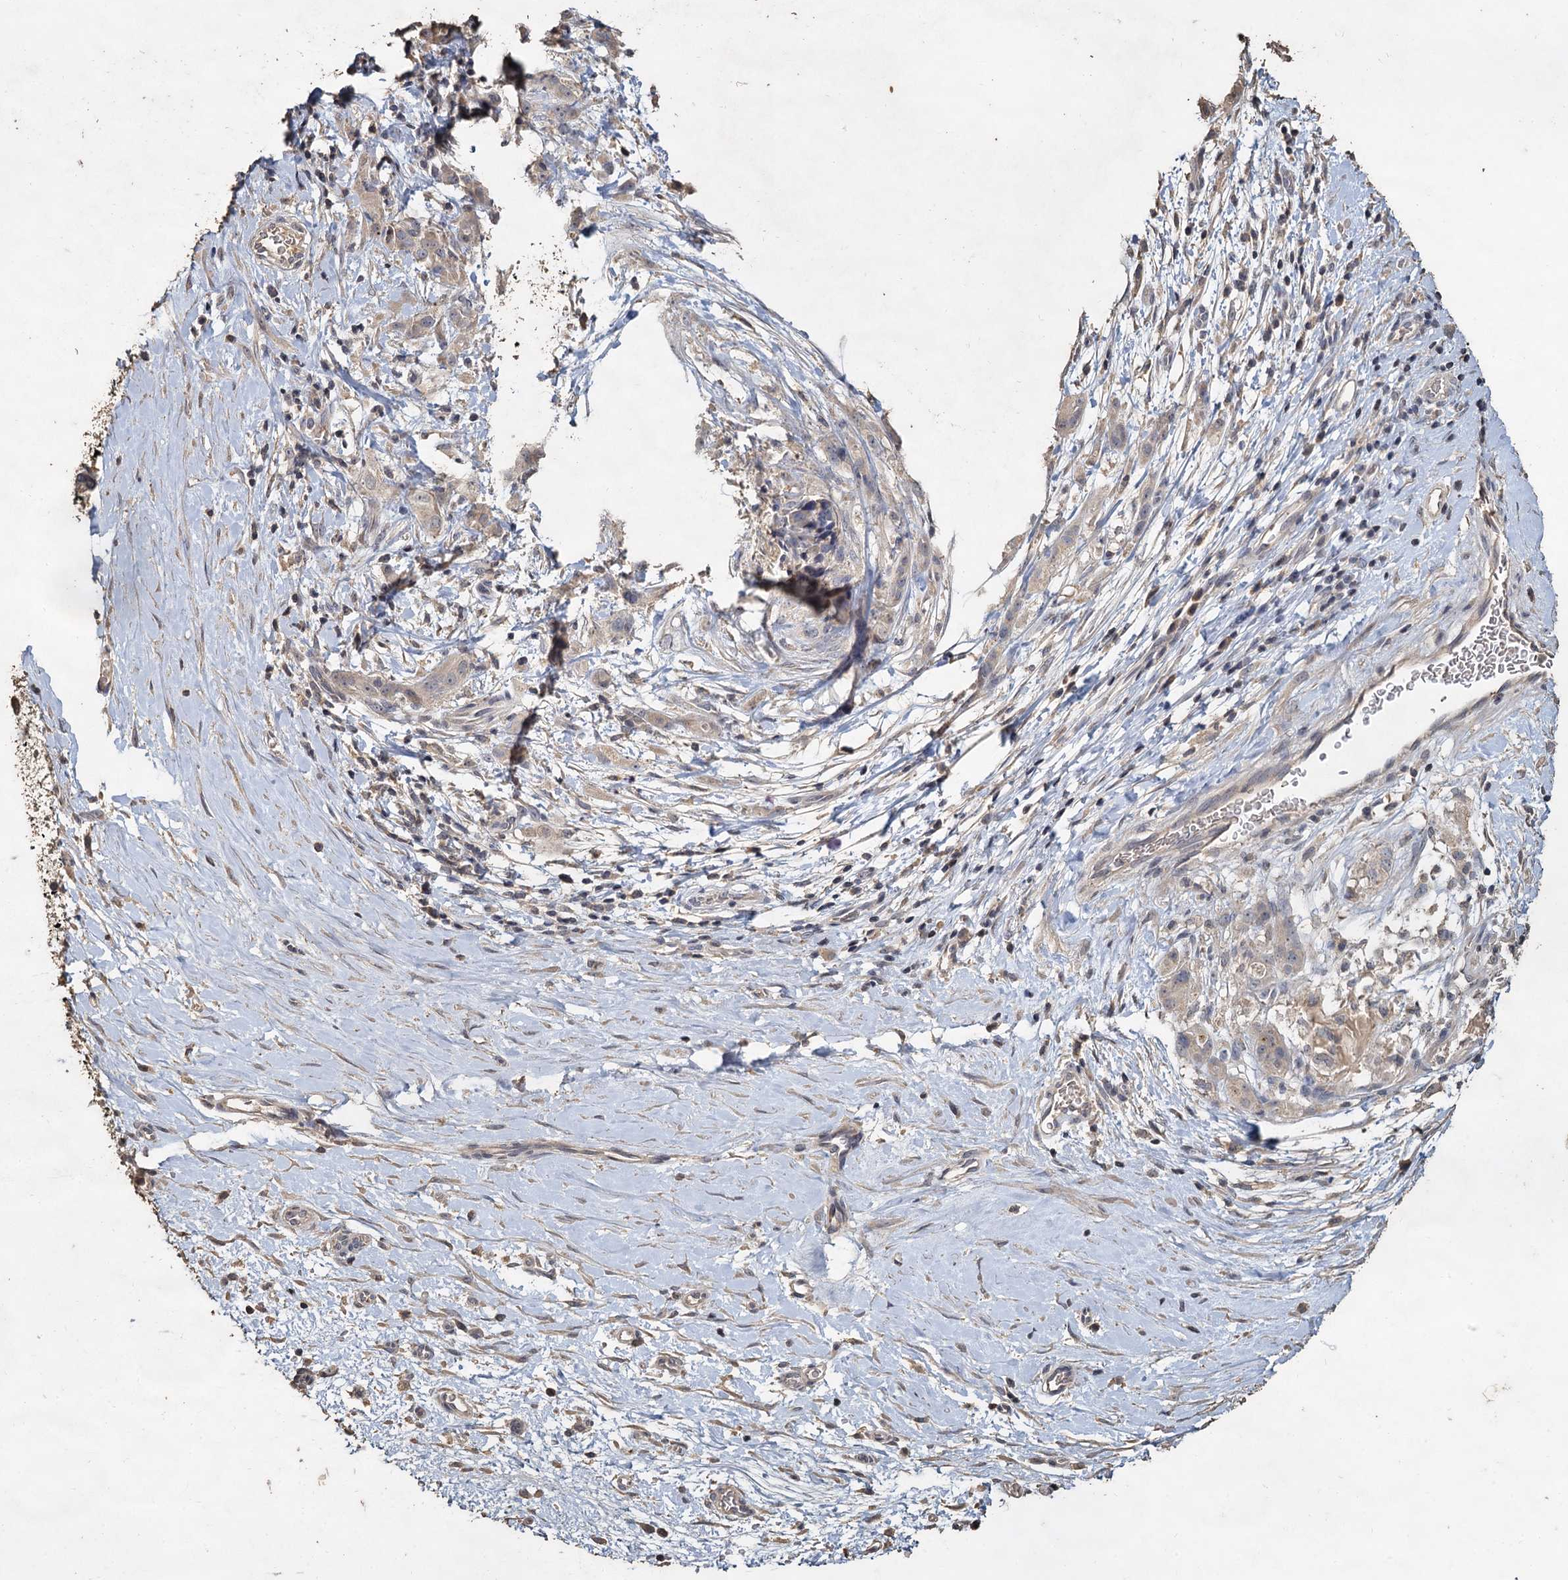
{"staining": {"intensity": "negative", "quantity": "none", "location": "none"}, "tissue": "stomach cancer", "cell_type": "Tumor cells", "image_type": "cancer", "snomed": [{"axis": "morphology", "description": "Adenocarcinoma, NOS"}, {"axis": "topography", "description": "Stomach"}], "caption": "Tumor cells are negative for protein expression in human stomach adenocarcinoma. Brightfield microscopy of immunohistochemistry stained with DAB (3,3'-diaminobenzidine) (brown) and hematoxylin (blue), captured at high magnification.", "gene": "CCDC61", "patient": {"sex": "male", "age": 48}}